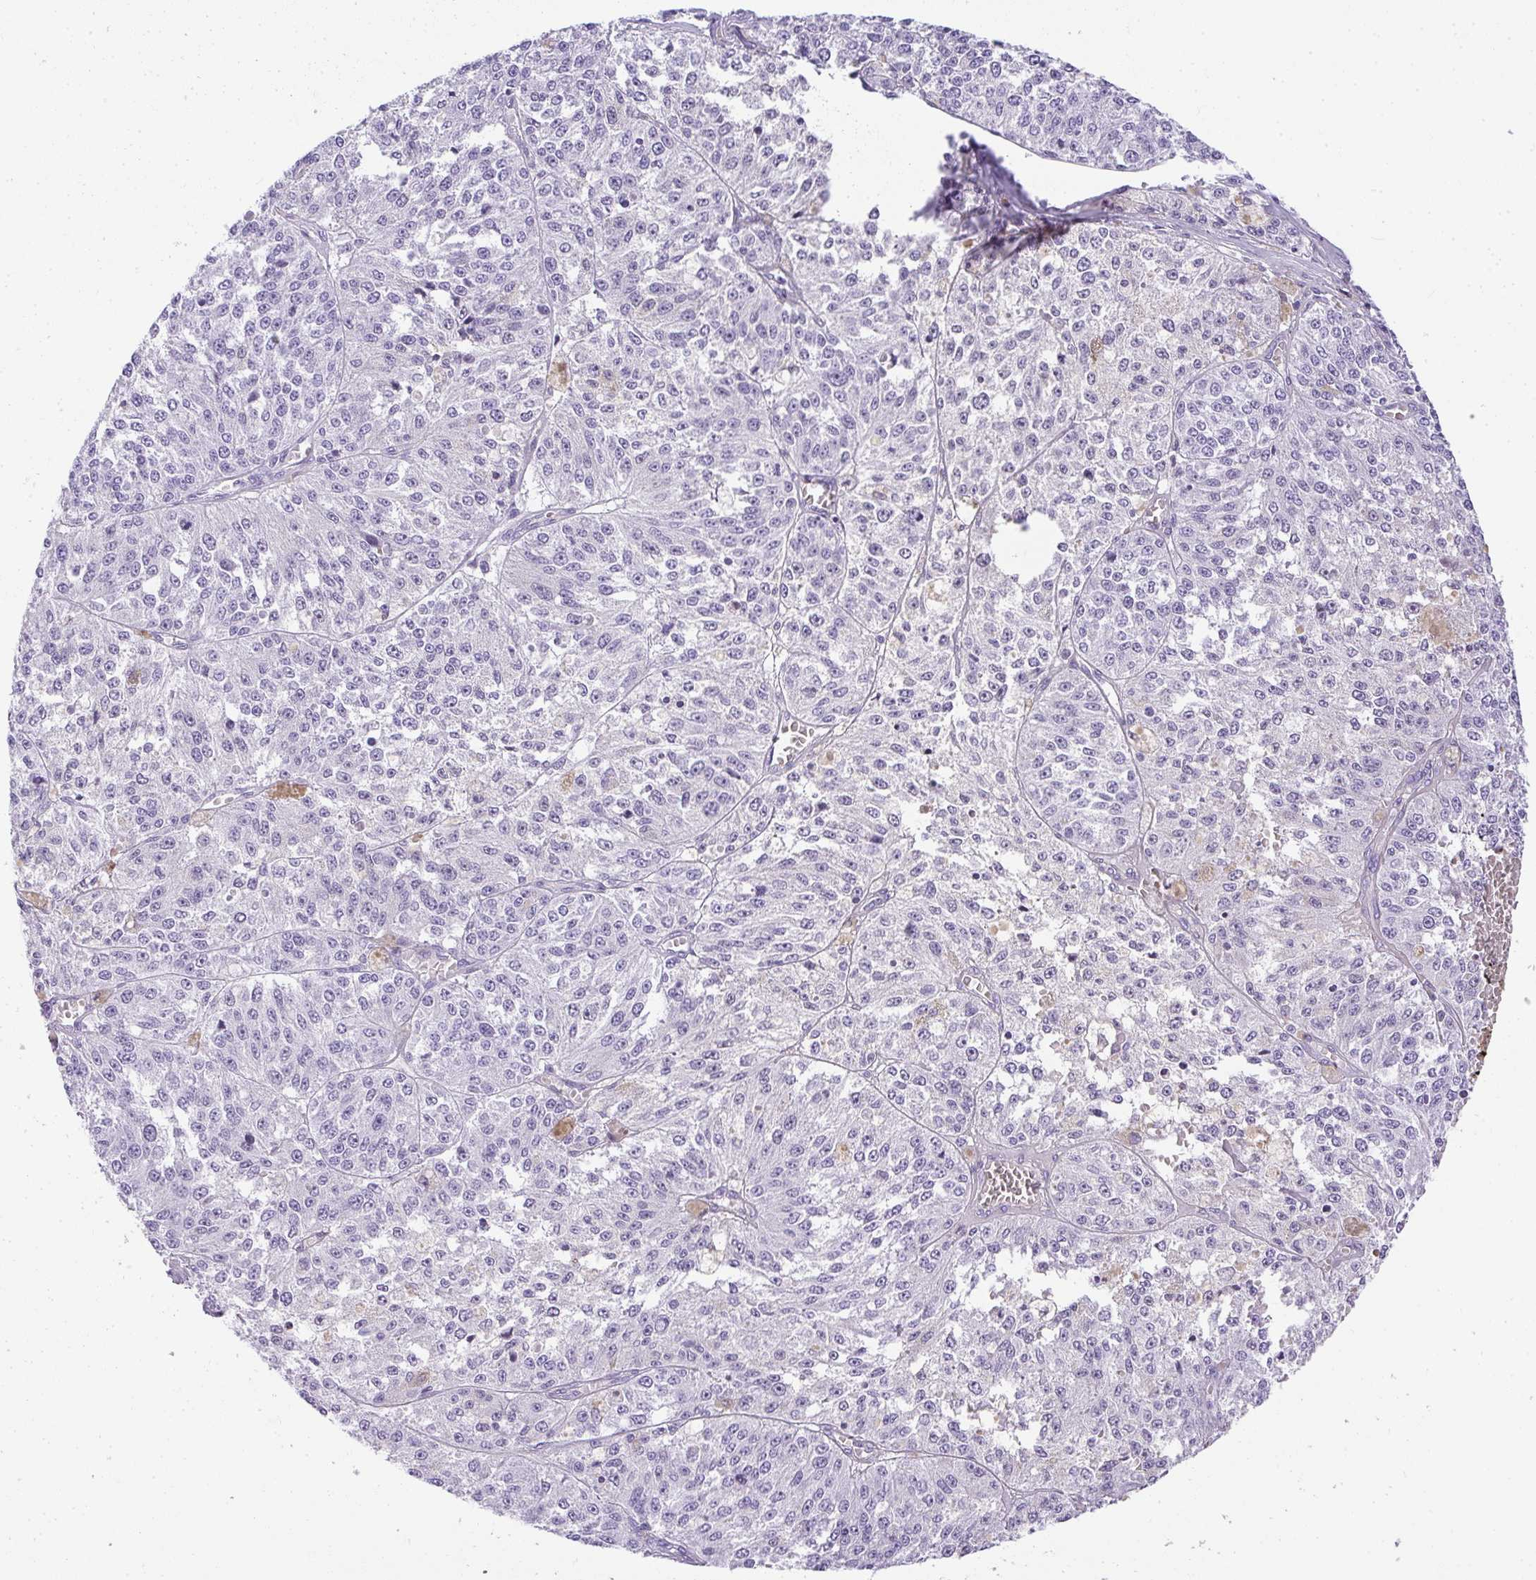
{"staining": {"intensity": "negative", "quantity": "none", "location": "none"}, "tissue": "melanoma", "cell_type": "Tumor cells", "image_type": "cancer", "snomed": [{"axis": "morphology", "description": "Malignant melanoma, Metastatic site"}, {"axis": "topography", "description": "Lymph node"}], "caption": "The image exhibits no significant staining in tumor cells of melanoma.", "gene": "PLPPR3", "patient": {"sex": "female", "age": 64}}